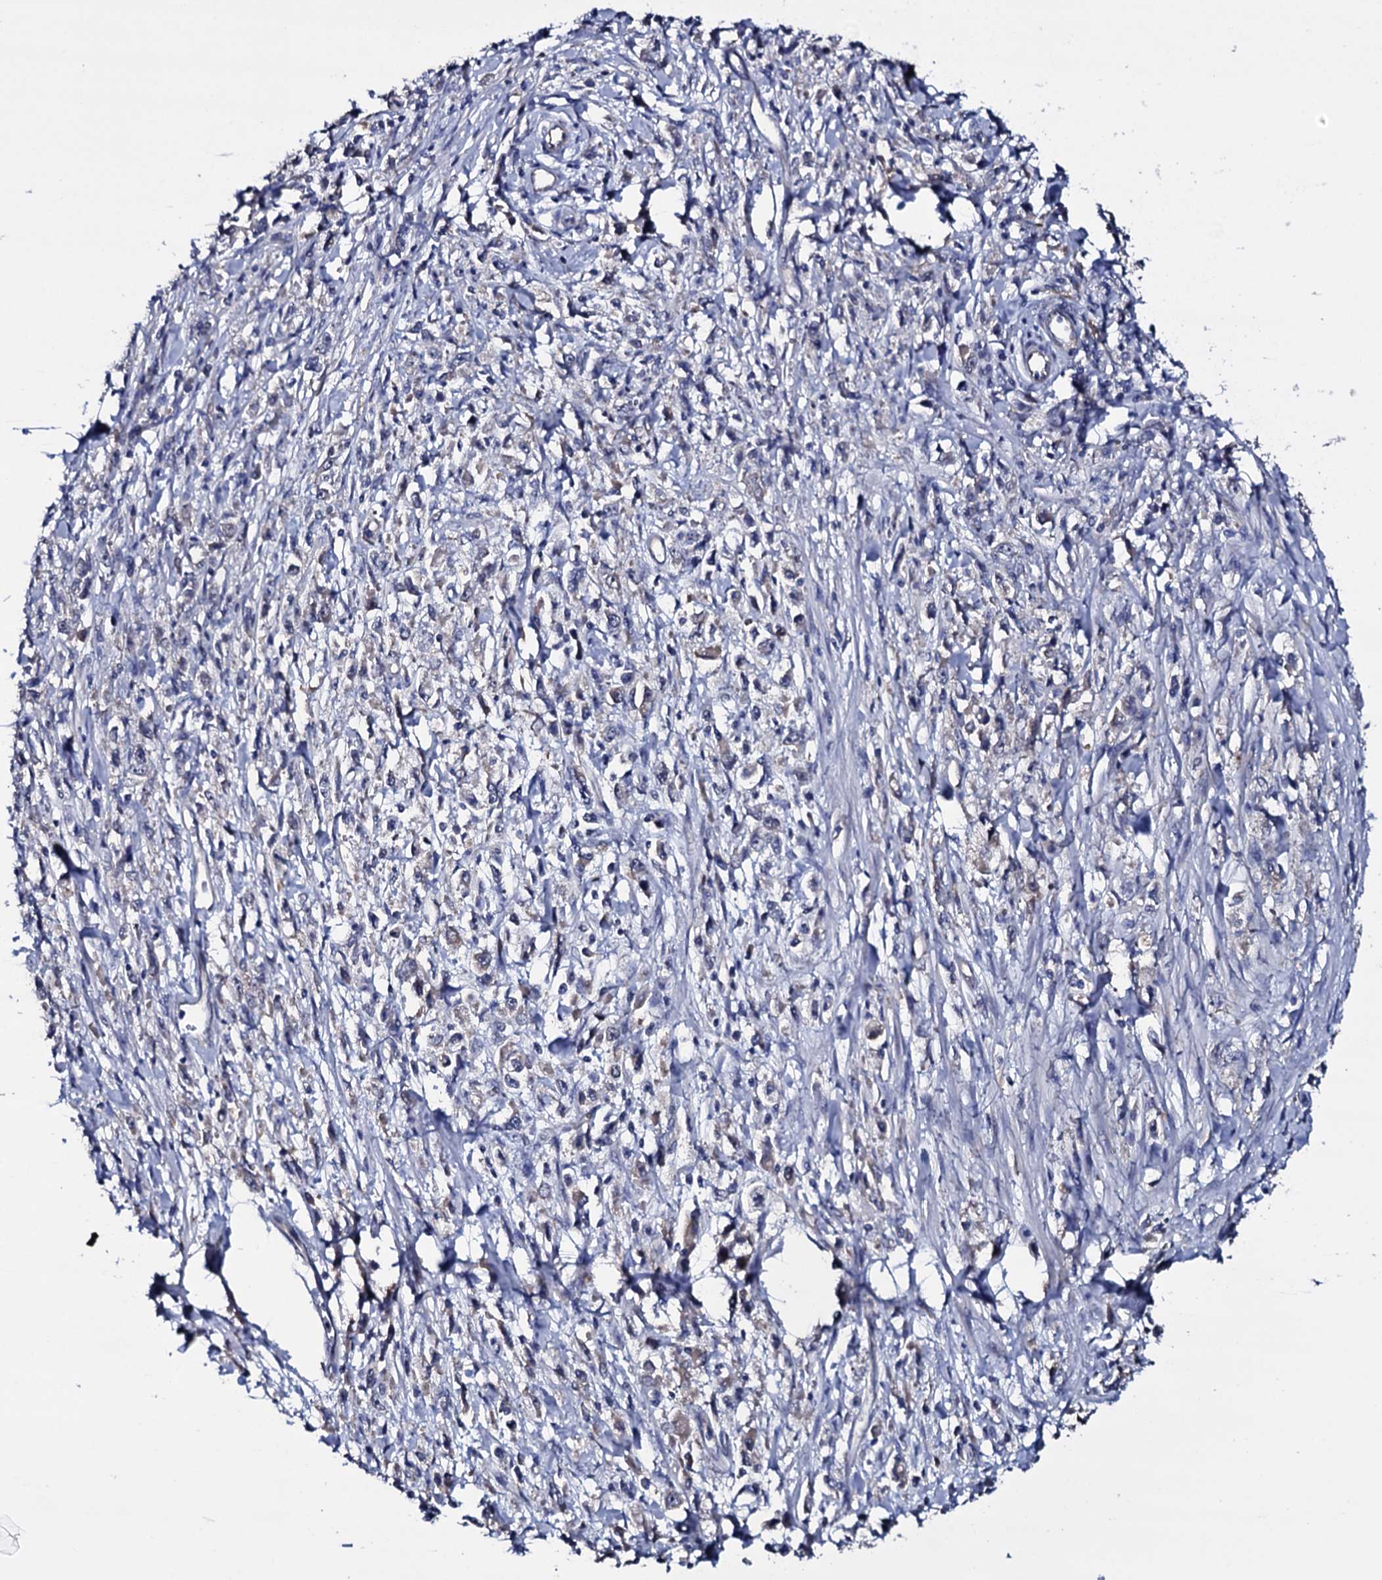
{"staining": {"intensity": "negative", "quantity": "none", "location": "none"}, "tissue": "stomach cancer", "cell_type": "Tumor cells", "image_type": "cancer", "snomed": [{"axis": "morphology", "description": "Adenocarcinoma, NOS"}, {"axis": "topography", "description": "Stomach"}], "caption": "This micrograph is of stomach cancer (adenocarcinoma) stained with immunohistochemistry to label a protein in brown with the nuclei are counter-stained blue. There is no expression in tumor cells.", "gene": "BCL2L14", "patient": {"sex": "female", "age": 59}}